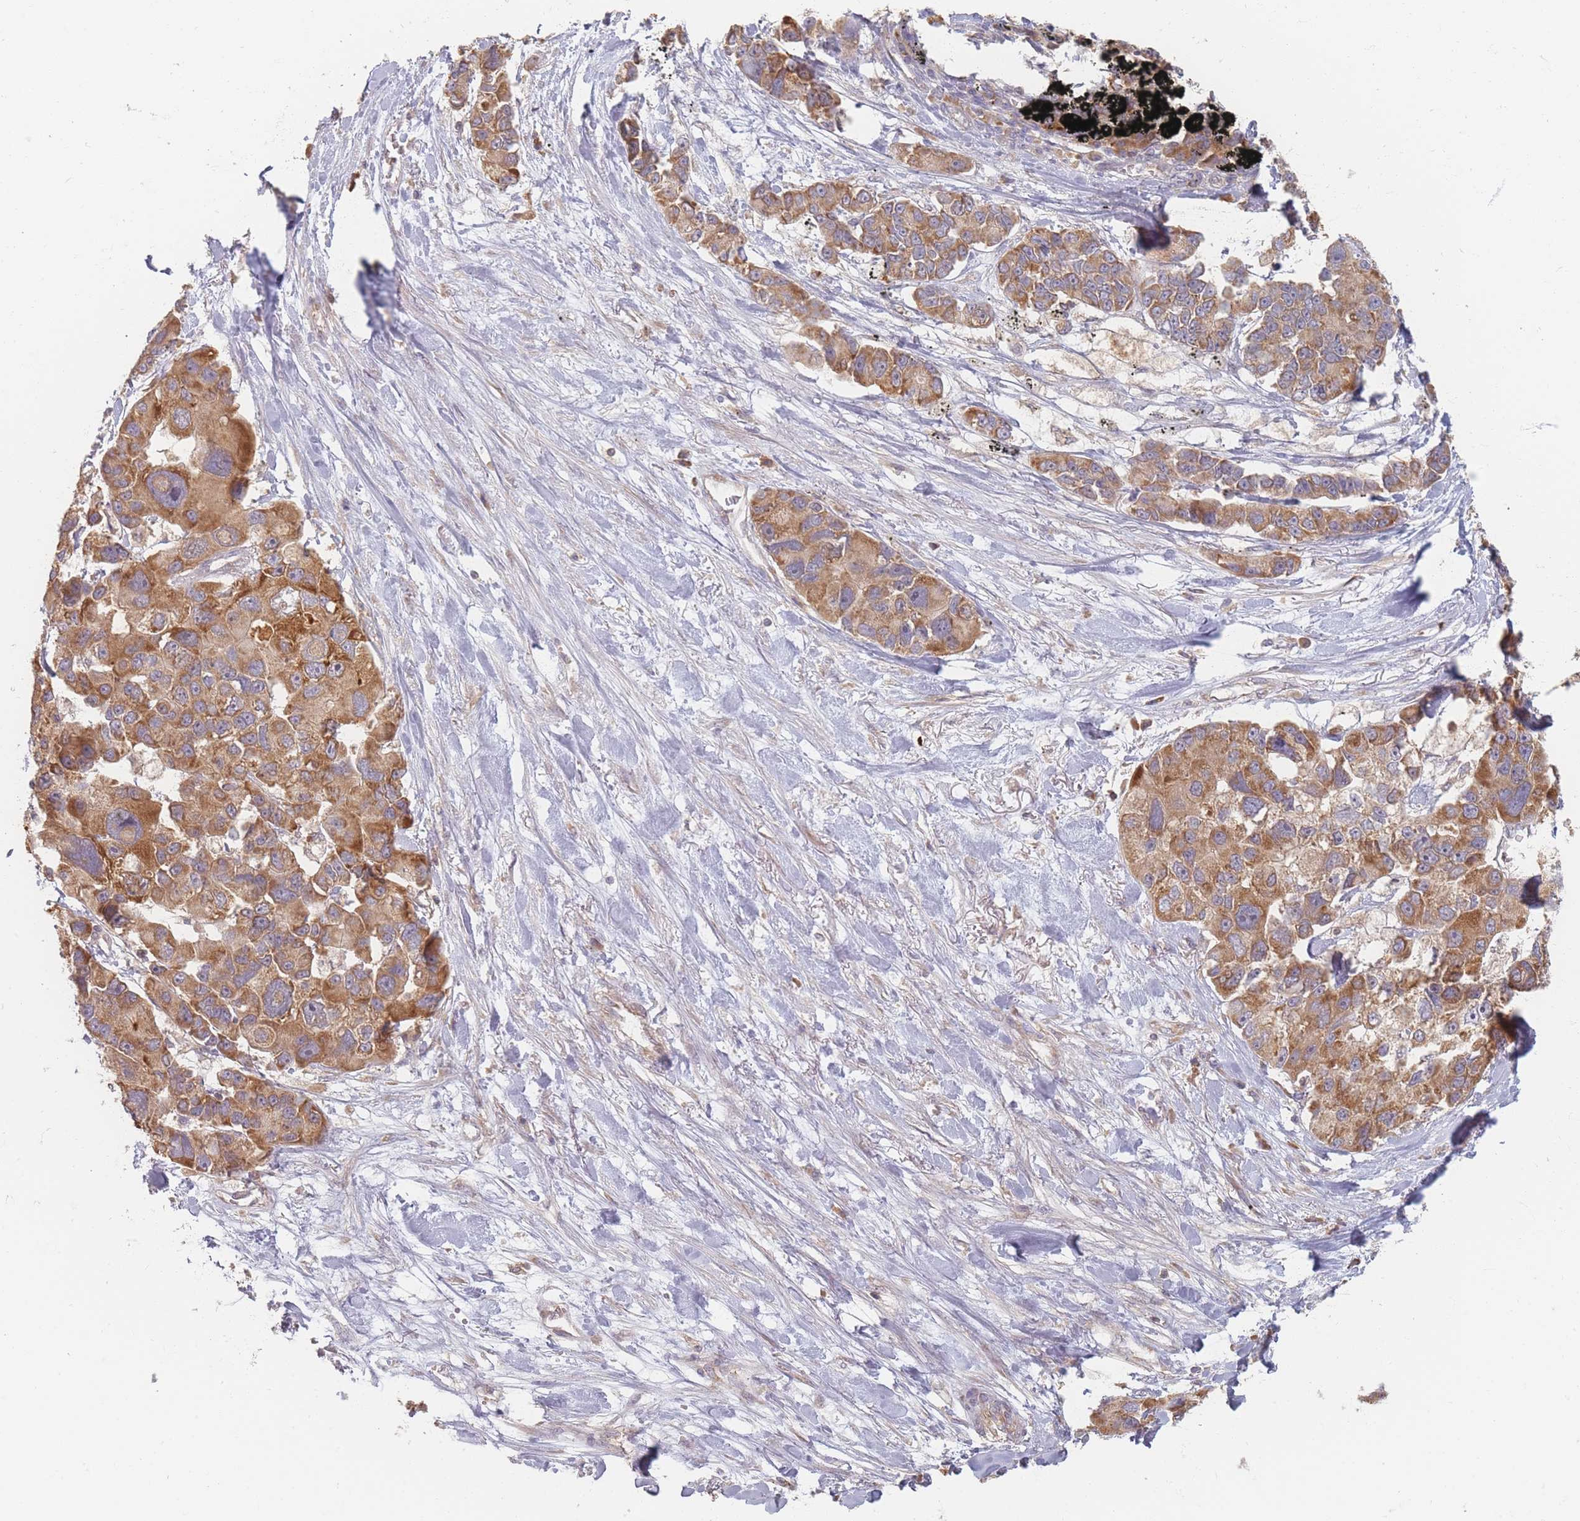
{"staining": {"intensity": "moderate", "quantity": ">75%", "location": "cytoplasmic/membranous"}, "tissue": "lung cancer", "cell_type": "Tumor cells", "image_type": "cancer", "snomed": [{"axis": "morphology", "description": "Adenocarcinoma, NOS"}, {"axis": "topography", "description": "Lung"}], "caption": "Immunohistochemistry histopathology image of lung cancer (adenocarcinoma) stained for a protein (brown), which shows medium levels of moderate cytoplasmic/membranous staining in about >75% of tumor cells.", "gene": "SLC35F3", "patient": {"sex": "female", "age": 54}}